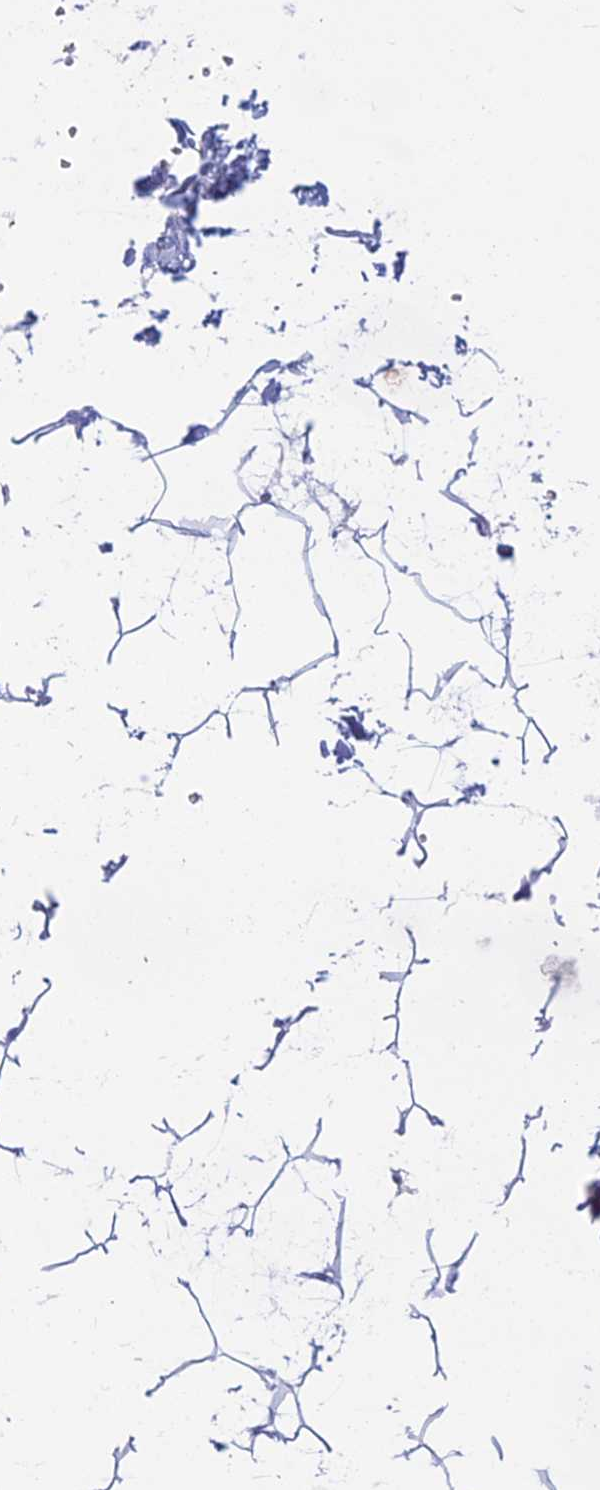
{"staining": {"intensity": "negative", "quantity": "none", "location": "none"}, "tissue": "adipose tissue", "cell_type": "Adipocytes", "image_type": "normal", "snomed": [{"axis": "morphology", "description": "Normal tissue, NOS"}, {"axis": "topography", "description": "Gallbladder"}, {"axis": "topography", "description": "Peripheral nerve tissue"}], "caption": "Protein analysis of benign adipose tissue demonstrates no significant expression in adipocytes.", "gene": "TMEM161B", "patient": {"sex": "male", "age": 38}}